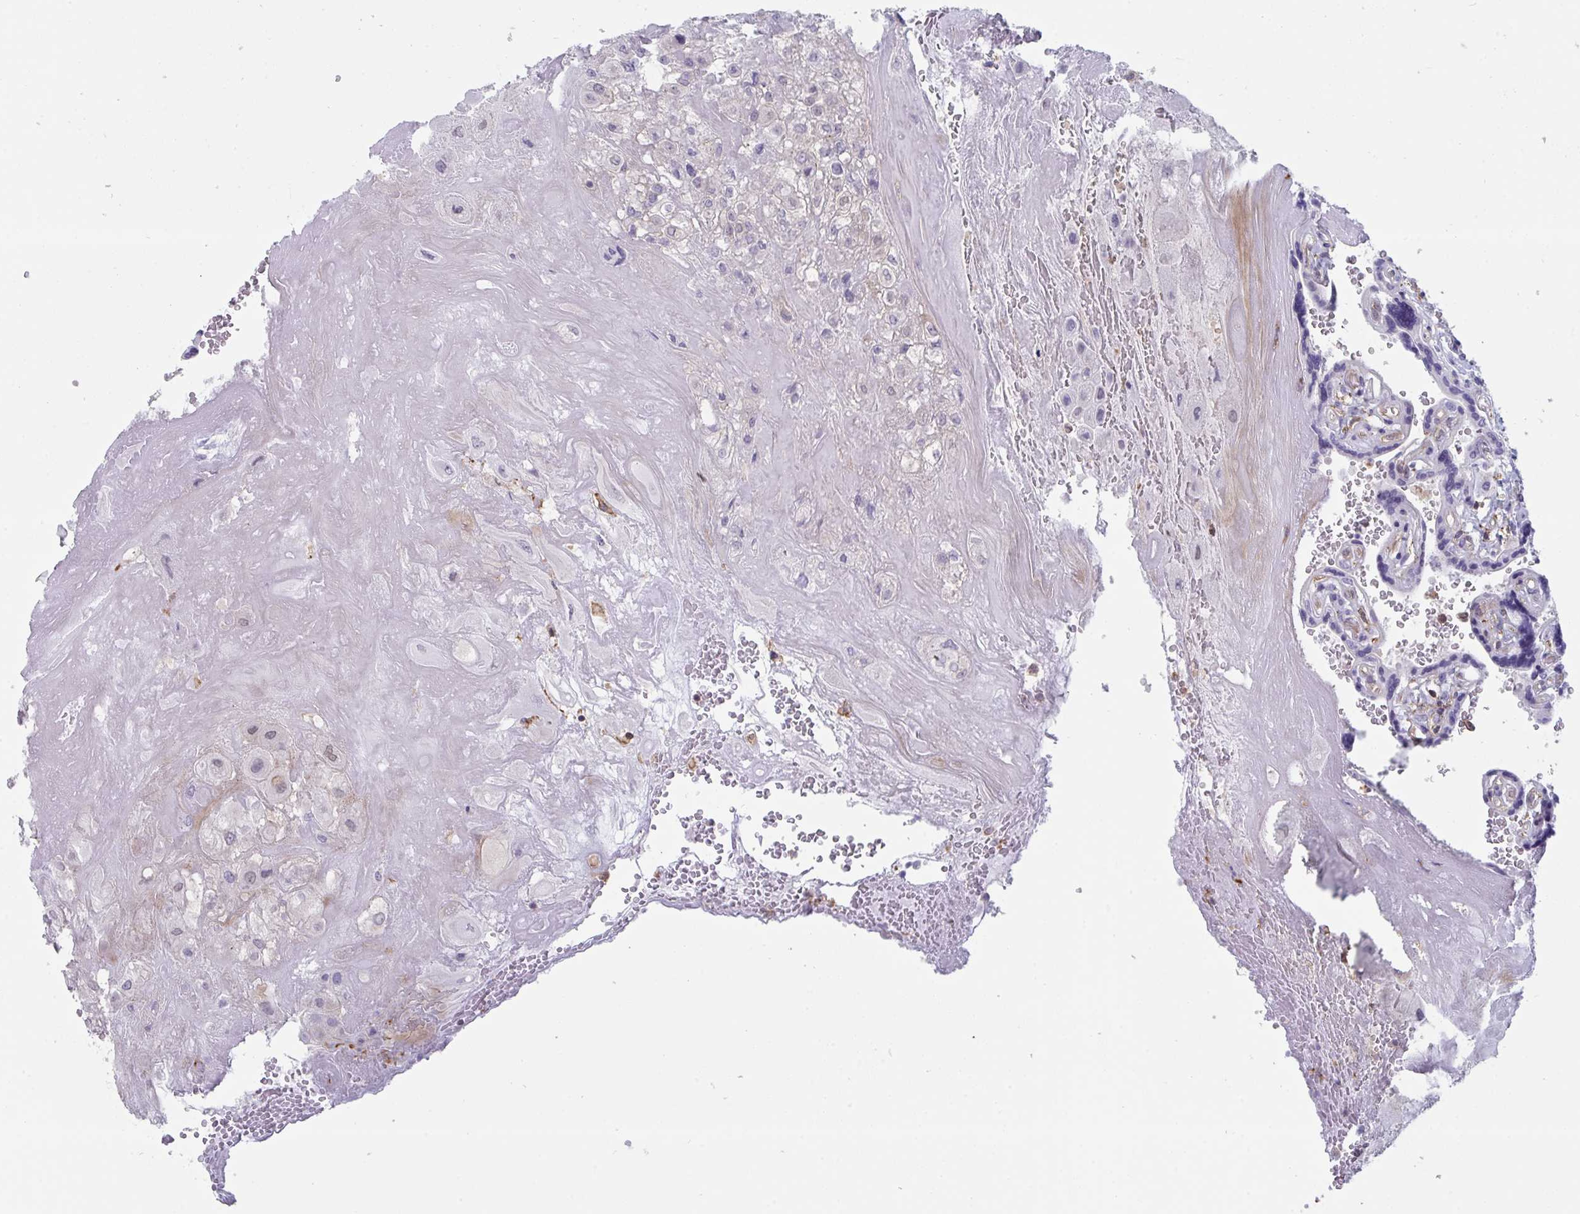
{"staining": {"intensity": "negative", "quantity": "none", "location": "none"}, "tissue": "placenta", "cell_type": "Decidual cells", "image_type": "normal", "snomed": [{"axis": "morphology", "description": "Normal tissue, NOS"}, {"axis": "topography", "description": "Placenta"}], "caption": "High power microscopy histopathology image of an IHC image of normal placenta, revealing no significant staining in decidual cells.", "gene": "DISP2", "patient": {"sex": "female", "age": 32}}